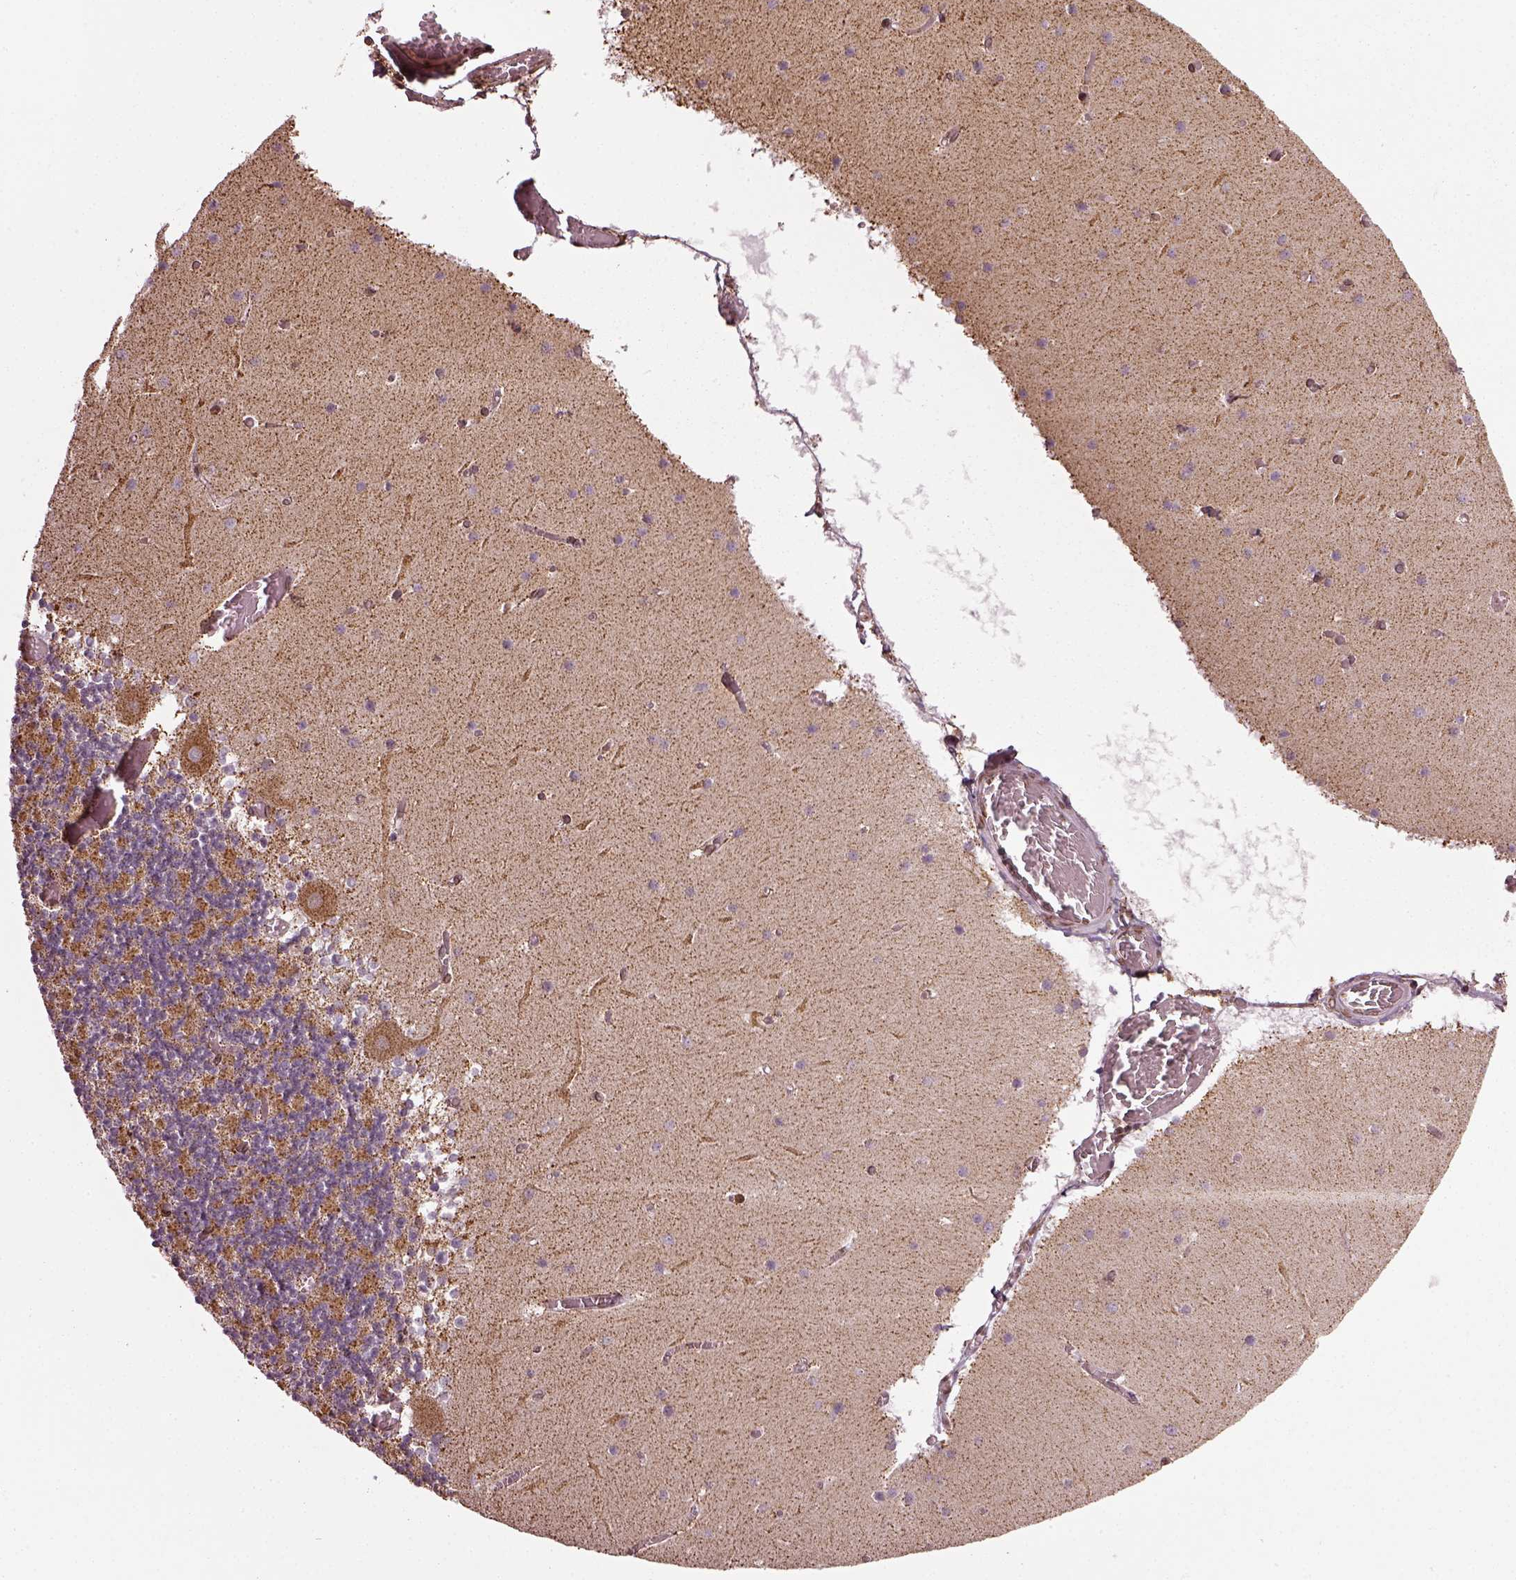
{"staining": {"intensity": "negative", "quantity": "none", "location": "none"}, "tissue": "cerebellum", "cell_type": "Cells in granular layer", "image_type": "normal", "snomed": [{"axis": "morphology", "description": "Normal tissue, NOS"}, {"axis": "topography", "description": "Cerebellum"}], "caption": "Protein analysis of benign cerebellum exhibits no significant positivity in cells in granular layer.", "gene": "ACOT2", "patient": {"sex": "female", "age": 28}}